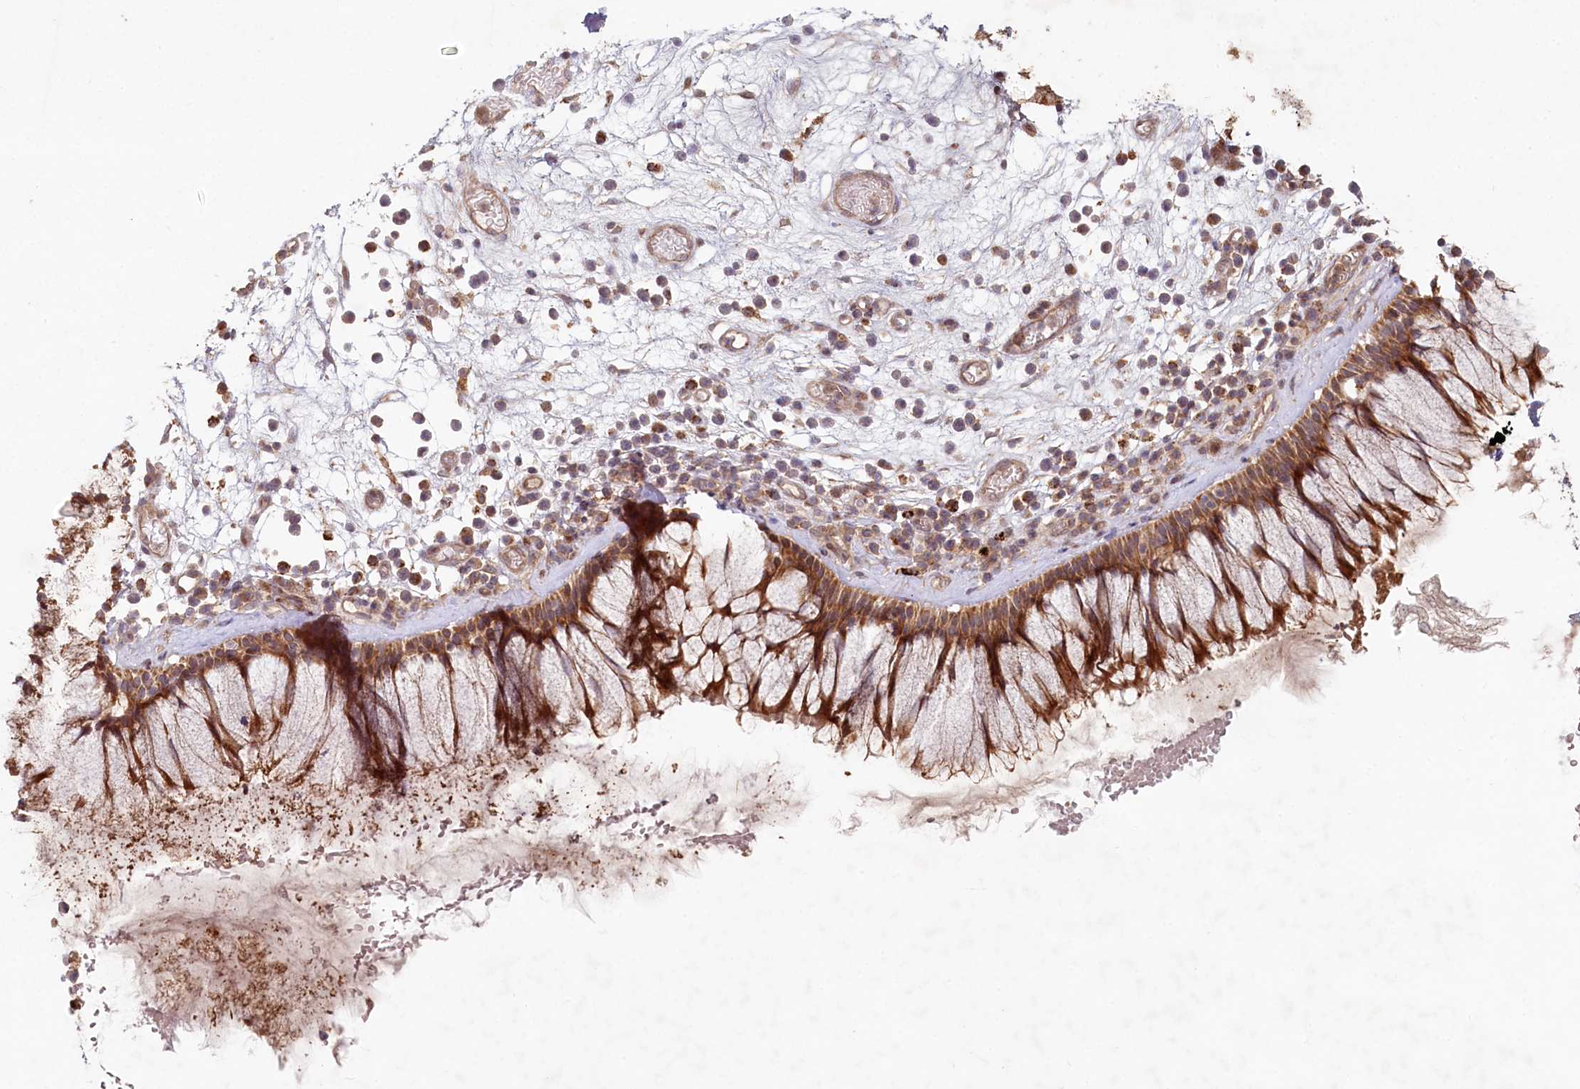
{"staining": {"intensity": "moderate", "quantity": ">75%", "location": "cytoplasmic/membranous"}, "tissue": "nasopharynx", "cell_type": "Respiratory epithelial cells", "image_type": "normal", "snomed": [{"axis": "morphology", "description": "Normal tissue, NOS"}, {"axis": "morphology", "description": "Inflammation, NOS"}, {"axis": "topography", "description": "Nasopharynx"}], "caption": "Immunohistochemistry (IHC) (DAB) staining of benign nasopharynx reveals moderate cytoplasmic/membranous protein positivity in about >75% of respiratory epithelial cells. The staining is performed using DAB (3,3'-diaminobenzidine) brown chromogen to label protein expression. The nuclei are counter-stained blue using hematoxylin.", "gene": "HAL", "patient": {"sex": "male", "age": 70}}